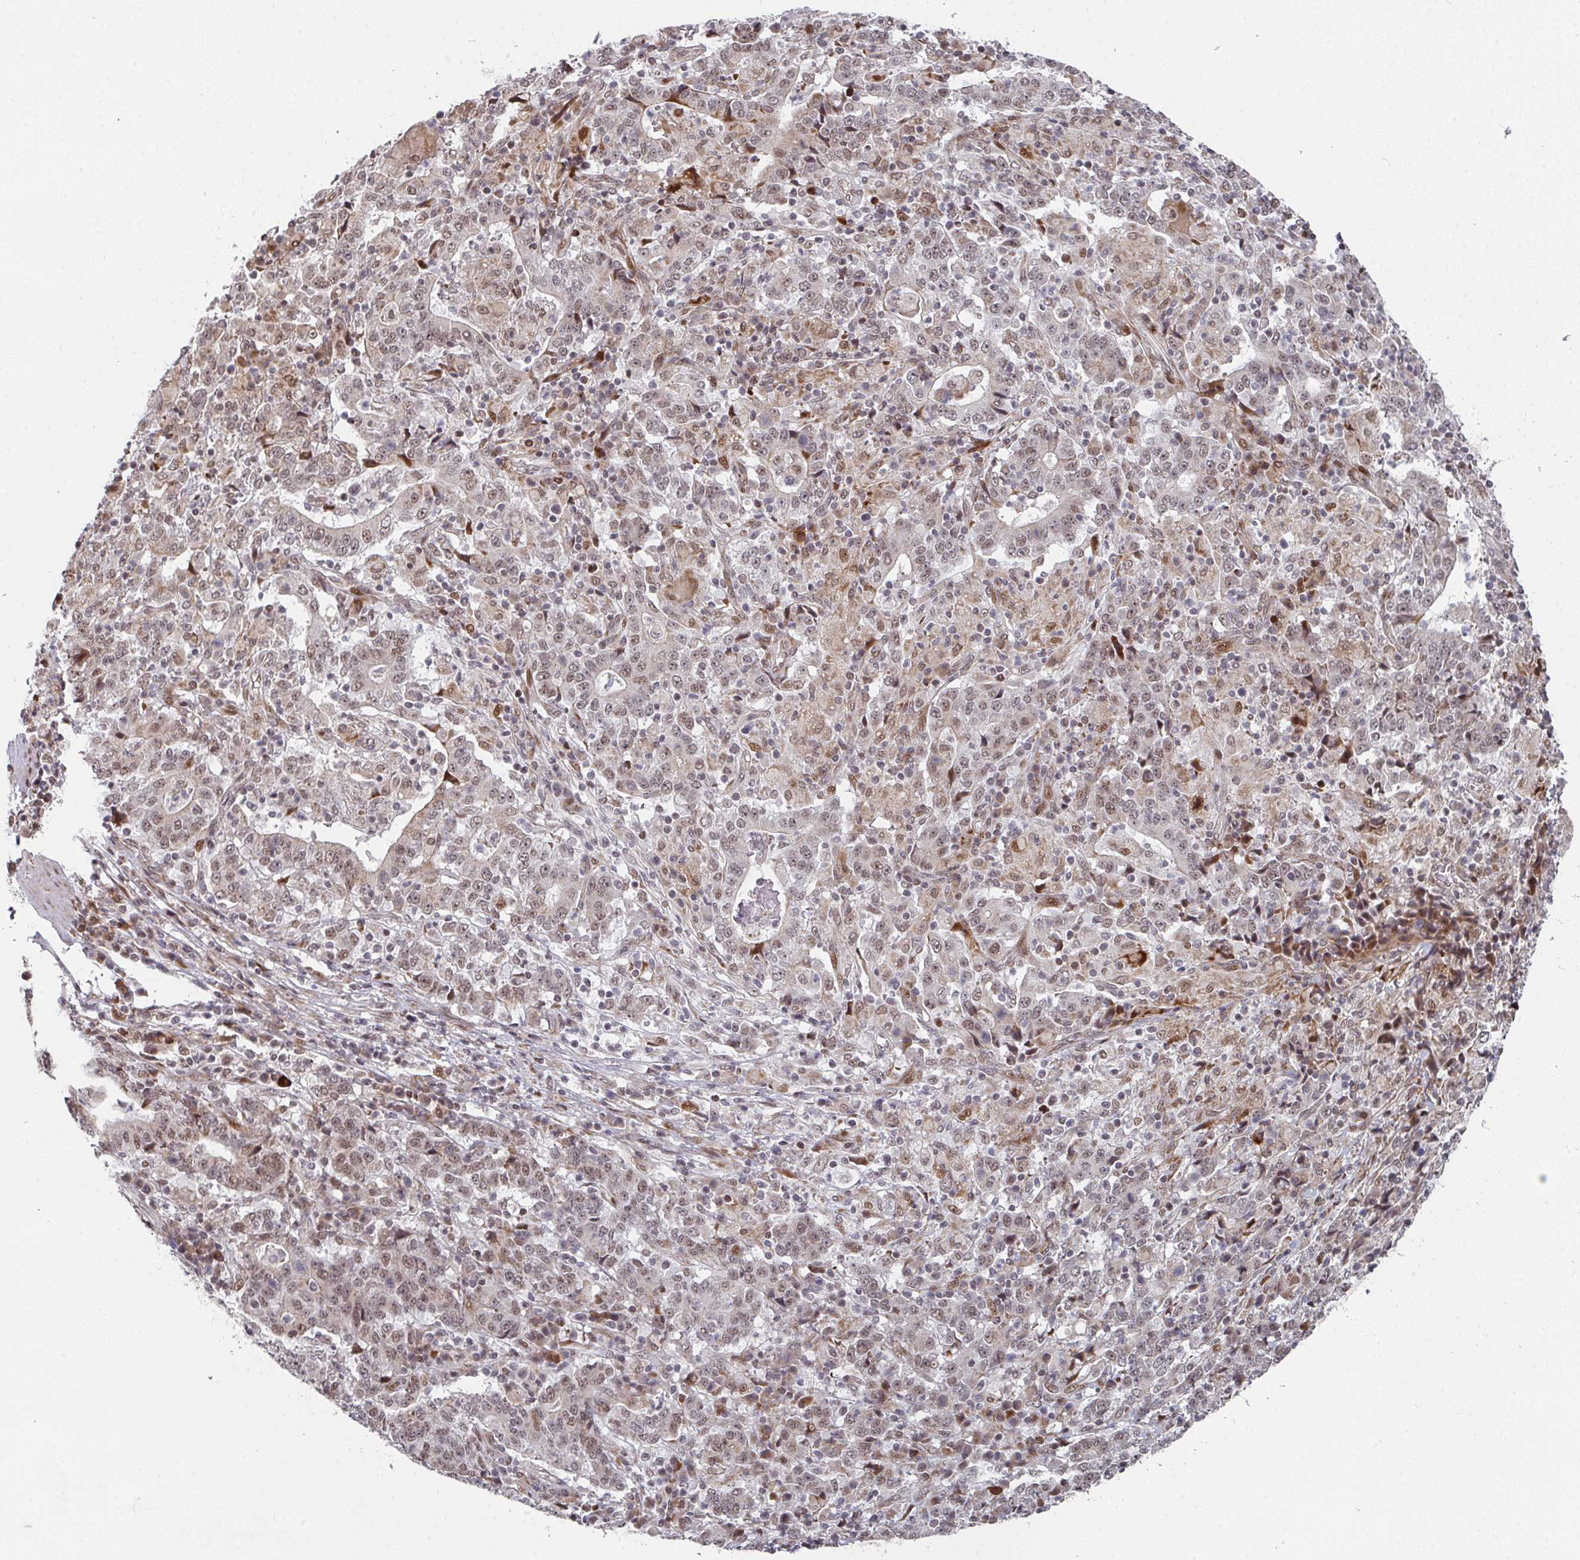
{"staining": {"intensity": "weak", "quantity": ">75%", "location": "nuclear"}, "tissue": "stomach cancer", "cell_type": "Tumor cells", "image_type": "cancer", "snomed": [{"axis": "morphology", "description": "Normal tissue, NOS"}, {"axis": "morphology", "description": "Adenocarcinoma, NOS"}, {"axis": "topography", "description": "Stomach, upper"}, {"axis": "topography", "description": "Stomach"}], "caption": "Immunohistochemistry (IHC) (DAB) staining of human stomach cancer (adenocarcinoma) displays weak nuclear protein expression in approximately >75% of tumor cells.", "gene": "RBBP5", "patient": {"sex": "male", "age": 59}}